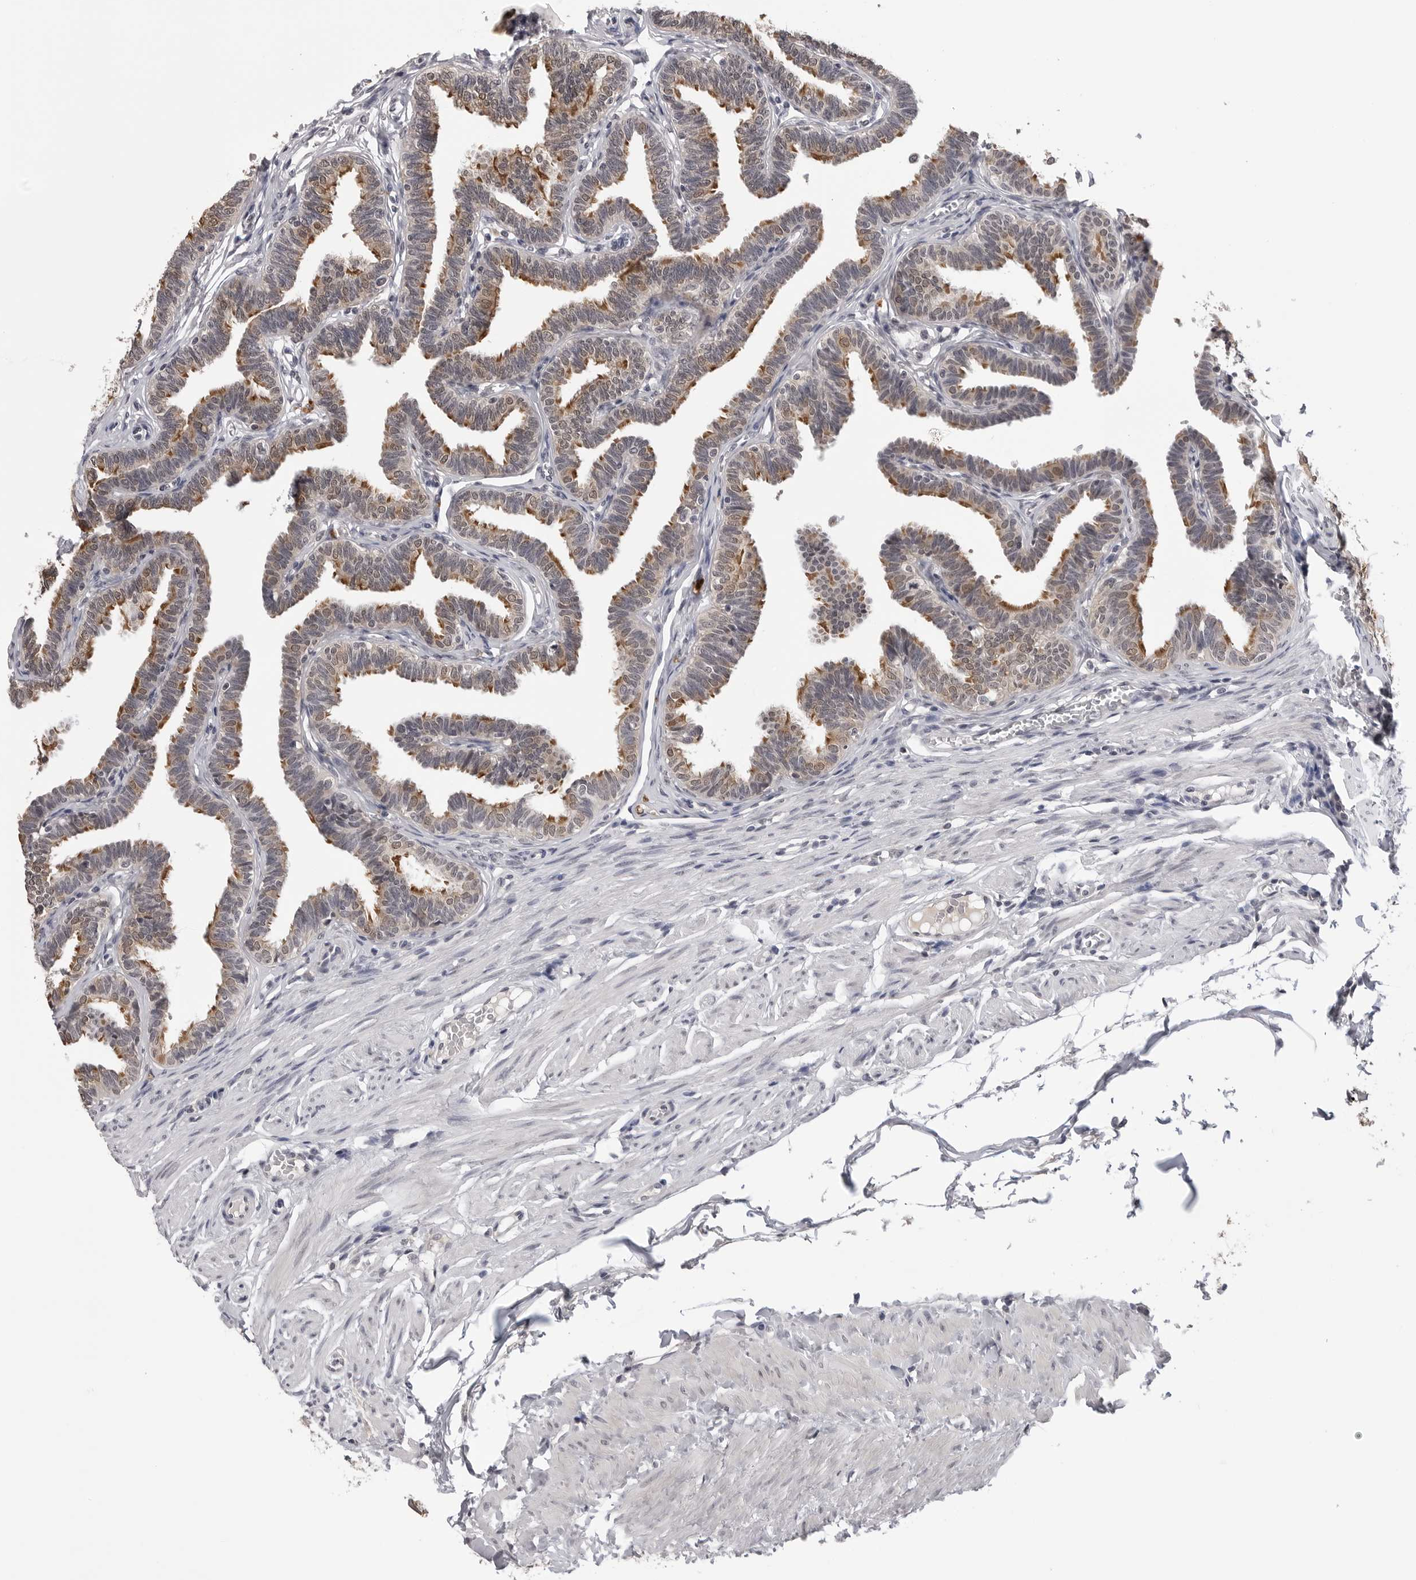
{"staining": {"intensity": "moderate", "quantity": ">75%", "location": "cytoplasmic/membranous,nuclear"}, "tissue": "fallopian tube", "cell_type": "Glandular cells", "image_type": "normal", "snomed": [{"axis": "morphology", "description": "Normal tissue, NOS"}, {"axis": "topography", "description": "Fallopian tube"}, {"axis": "topography", "description": "Ovary"}], "caption": "IHC (DAB) staining of normal fallopian tube demonstrates moderate cytoplasmic/membranous,nuclear protein positivity in about >75% of glandular cells.", "gene": "CDK20", "patient": {"sex": "female", "age": 23}}